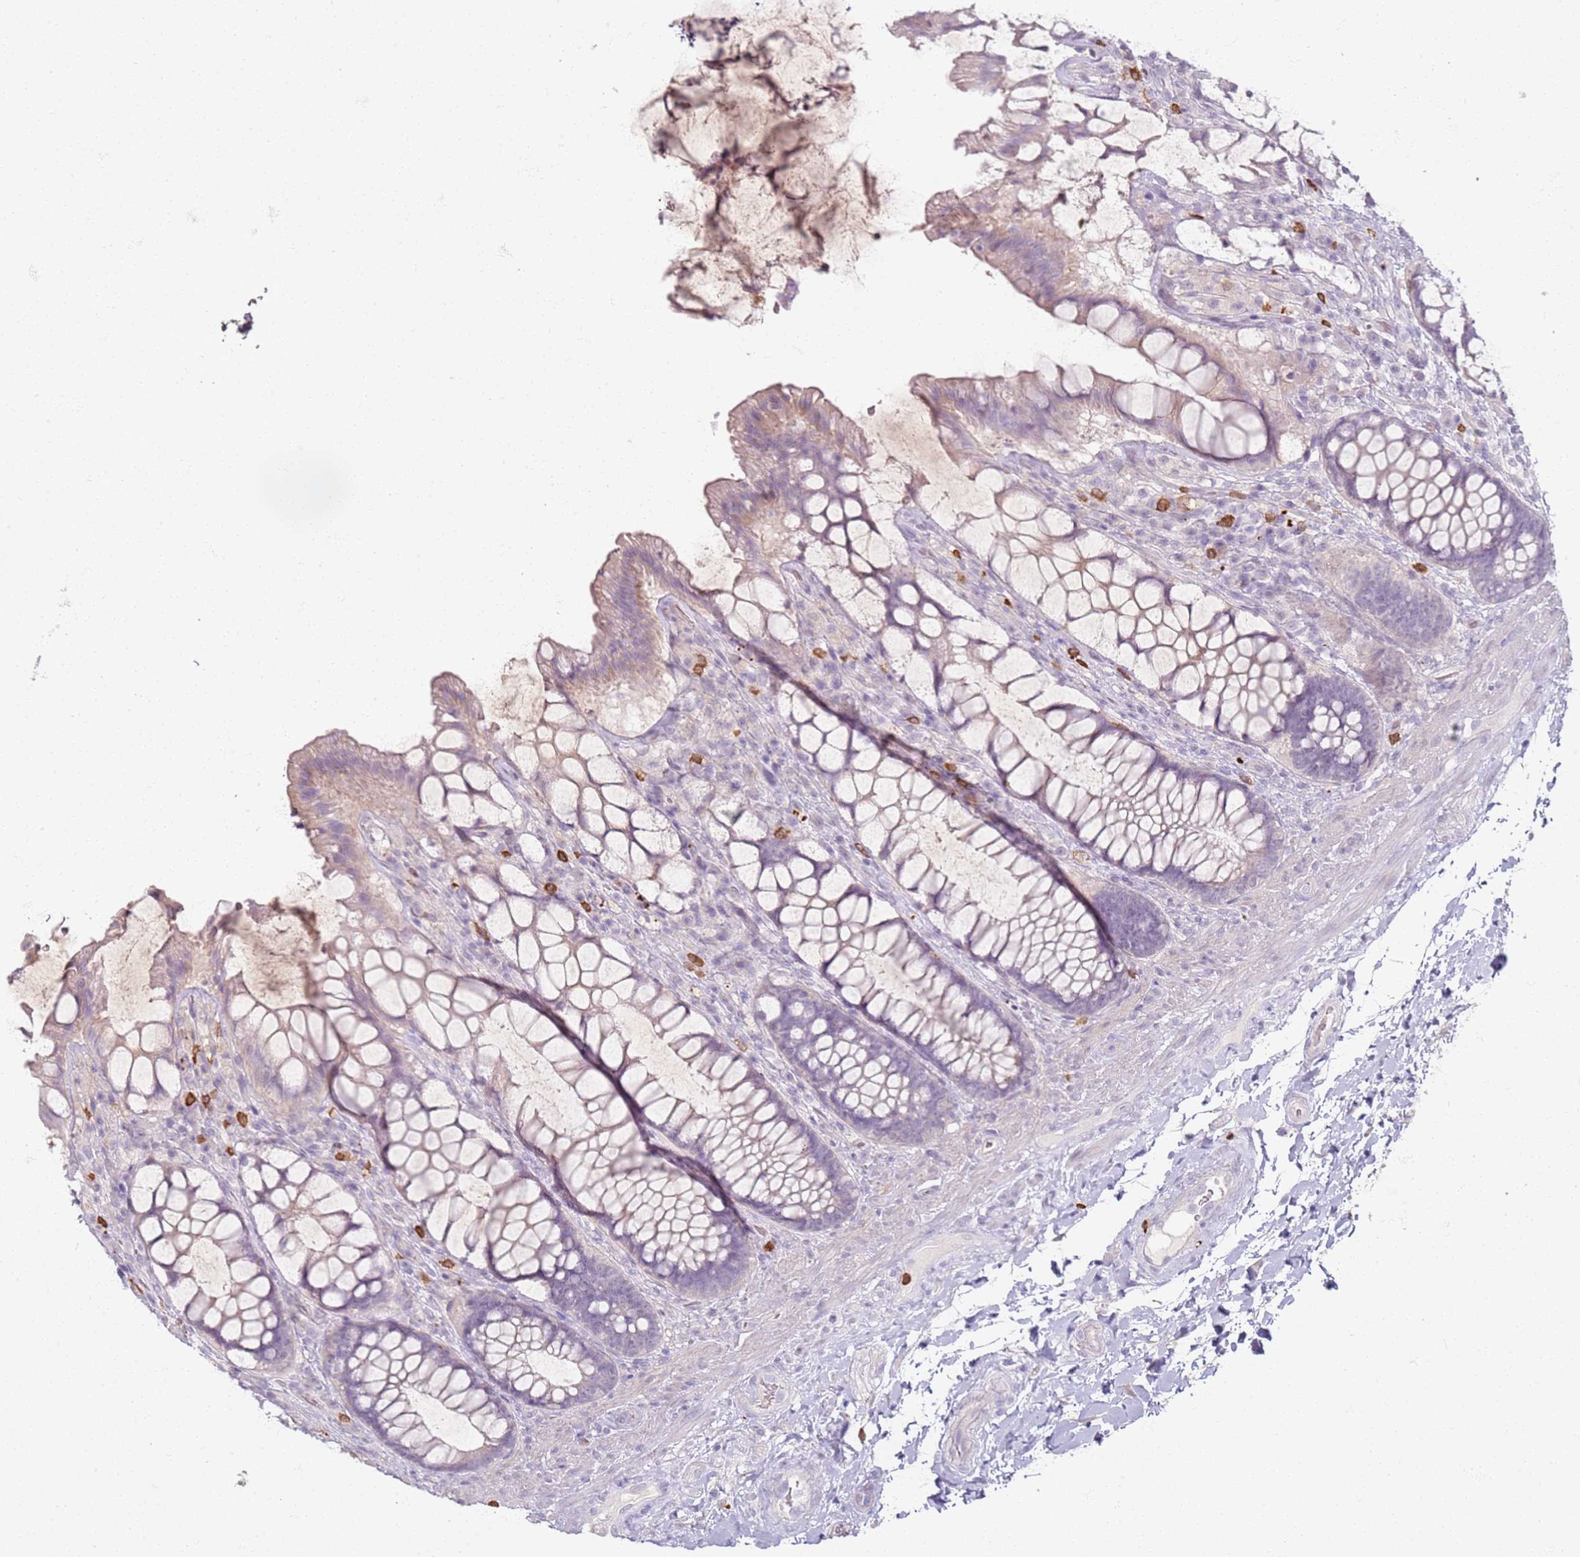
{"staining": {"intensity": "weak", "quantity": "<25%", "location": "cytoplasmic/membranous"}, "tissue": "rectum", "cell_type": "Glandular cells", "image_type": "normal", "snomed": [{"axis": "morphology", "description": "Normal tissue, NOS"}, {"axis": "topography", "description": "Rectum"}], "caption": "Protein analysis of unremarkable rectum demonstrates no significant expression in glandular cells.", "gene": "CD40LG", "patient": {"sex": "female", "age": 58}}